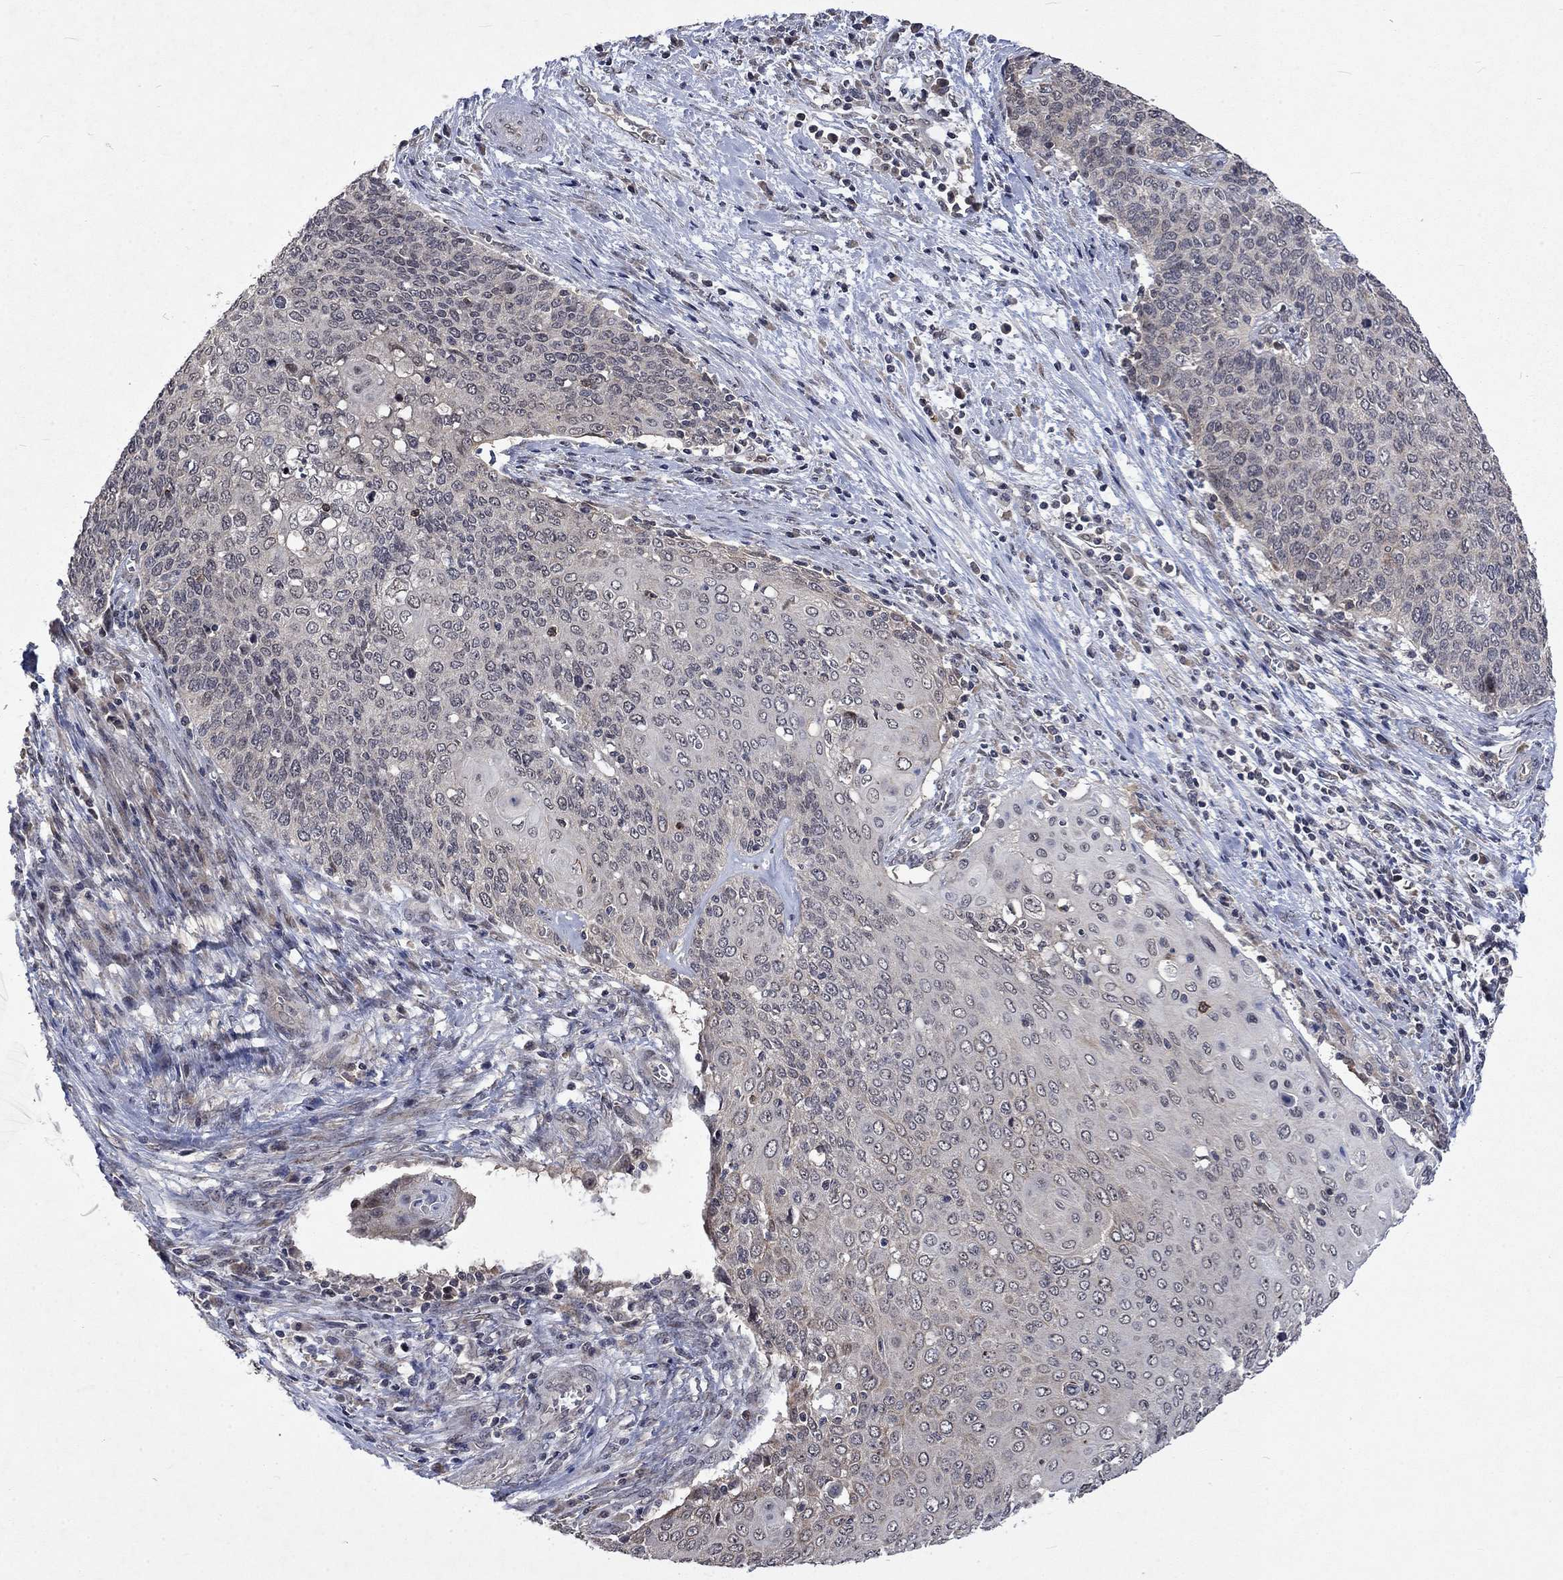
{"staining": {"intensity": "negative", "quantity": "none", "location": "none"}, "tissue": "cervical cancer", "cell_type": "Tumor cells", "image_type": "cancer", "snomed": [{"axis": "morphology", "description": "Squamous cell carcinoma, NOS"}, {"axis": "topography", "description": "Cervix"}], "caption": "A high-resolution histopathology image shows IHC staining of cervical squamous cell carcinoma, which reveals no significant staining in tumor cells.", "gene": "PPP1R9A", "patient": {"sex": "female", "age": 39}}